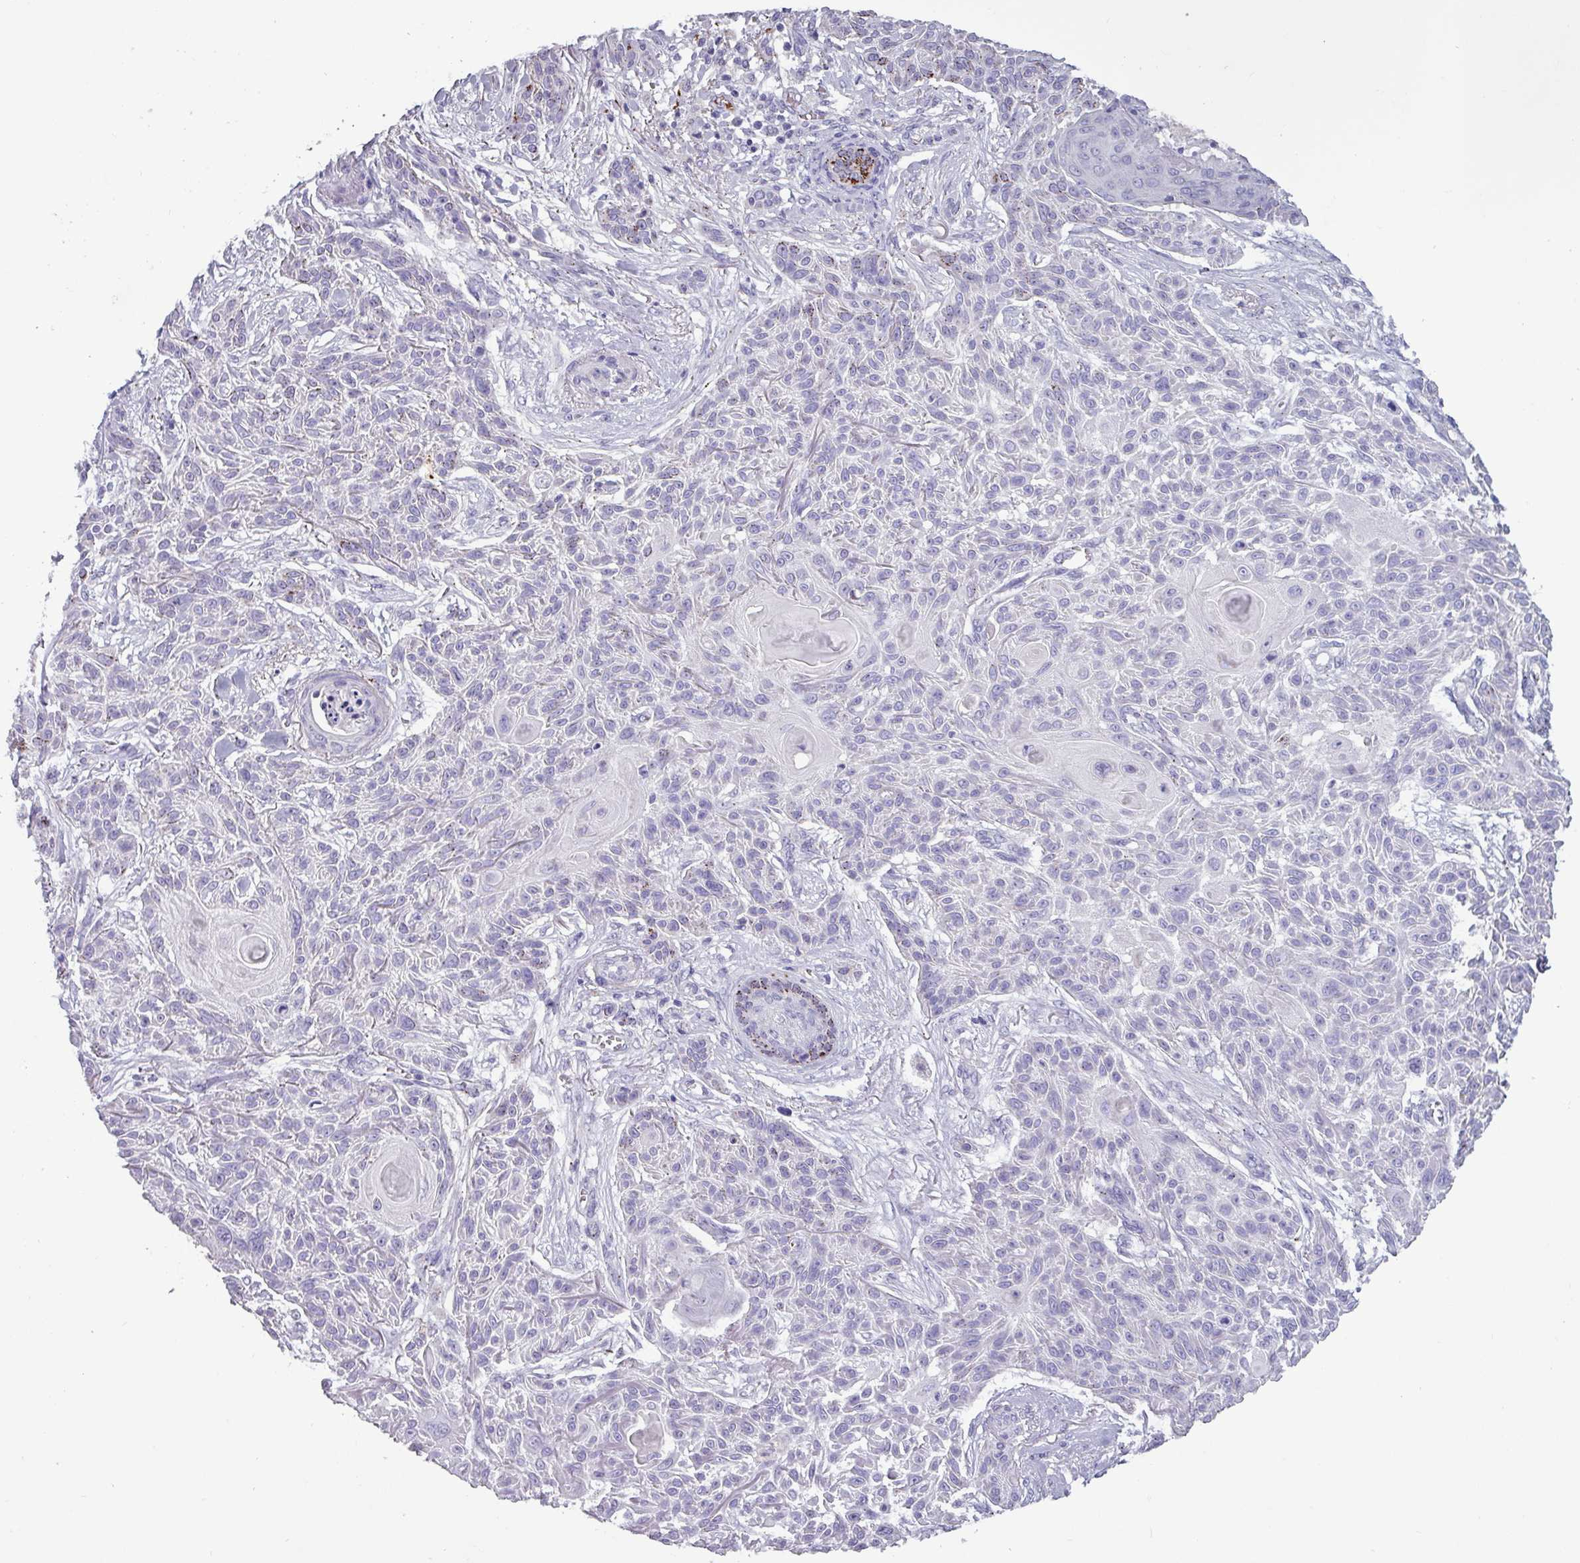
{"staining": {"intensity": "negative", "quantity": "none", "location": "none"}, "tissue": "skin cancer", "cell_type": "Tumor cells", "image_type": "cancer", "snomed": [{"axis": "morphology", "description": "Squamous cell carcinoma, NOS"}, {"axis": "topography", "description": "Skin"}], "caption": "Skin squamous cell carcinoma stained for a protein using immunohistochemistry displays no staining tumor cells.", "gene": "PLIN2", "patient": {"sex": "male", "age": 86}}